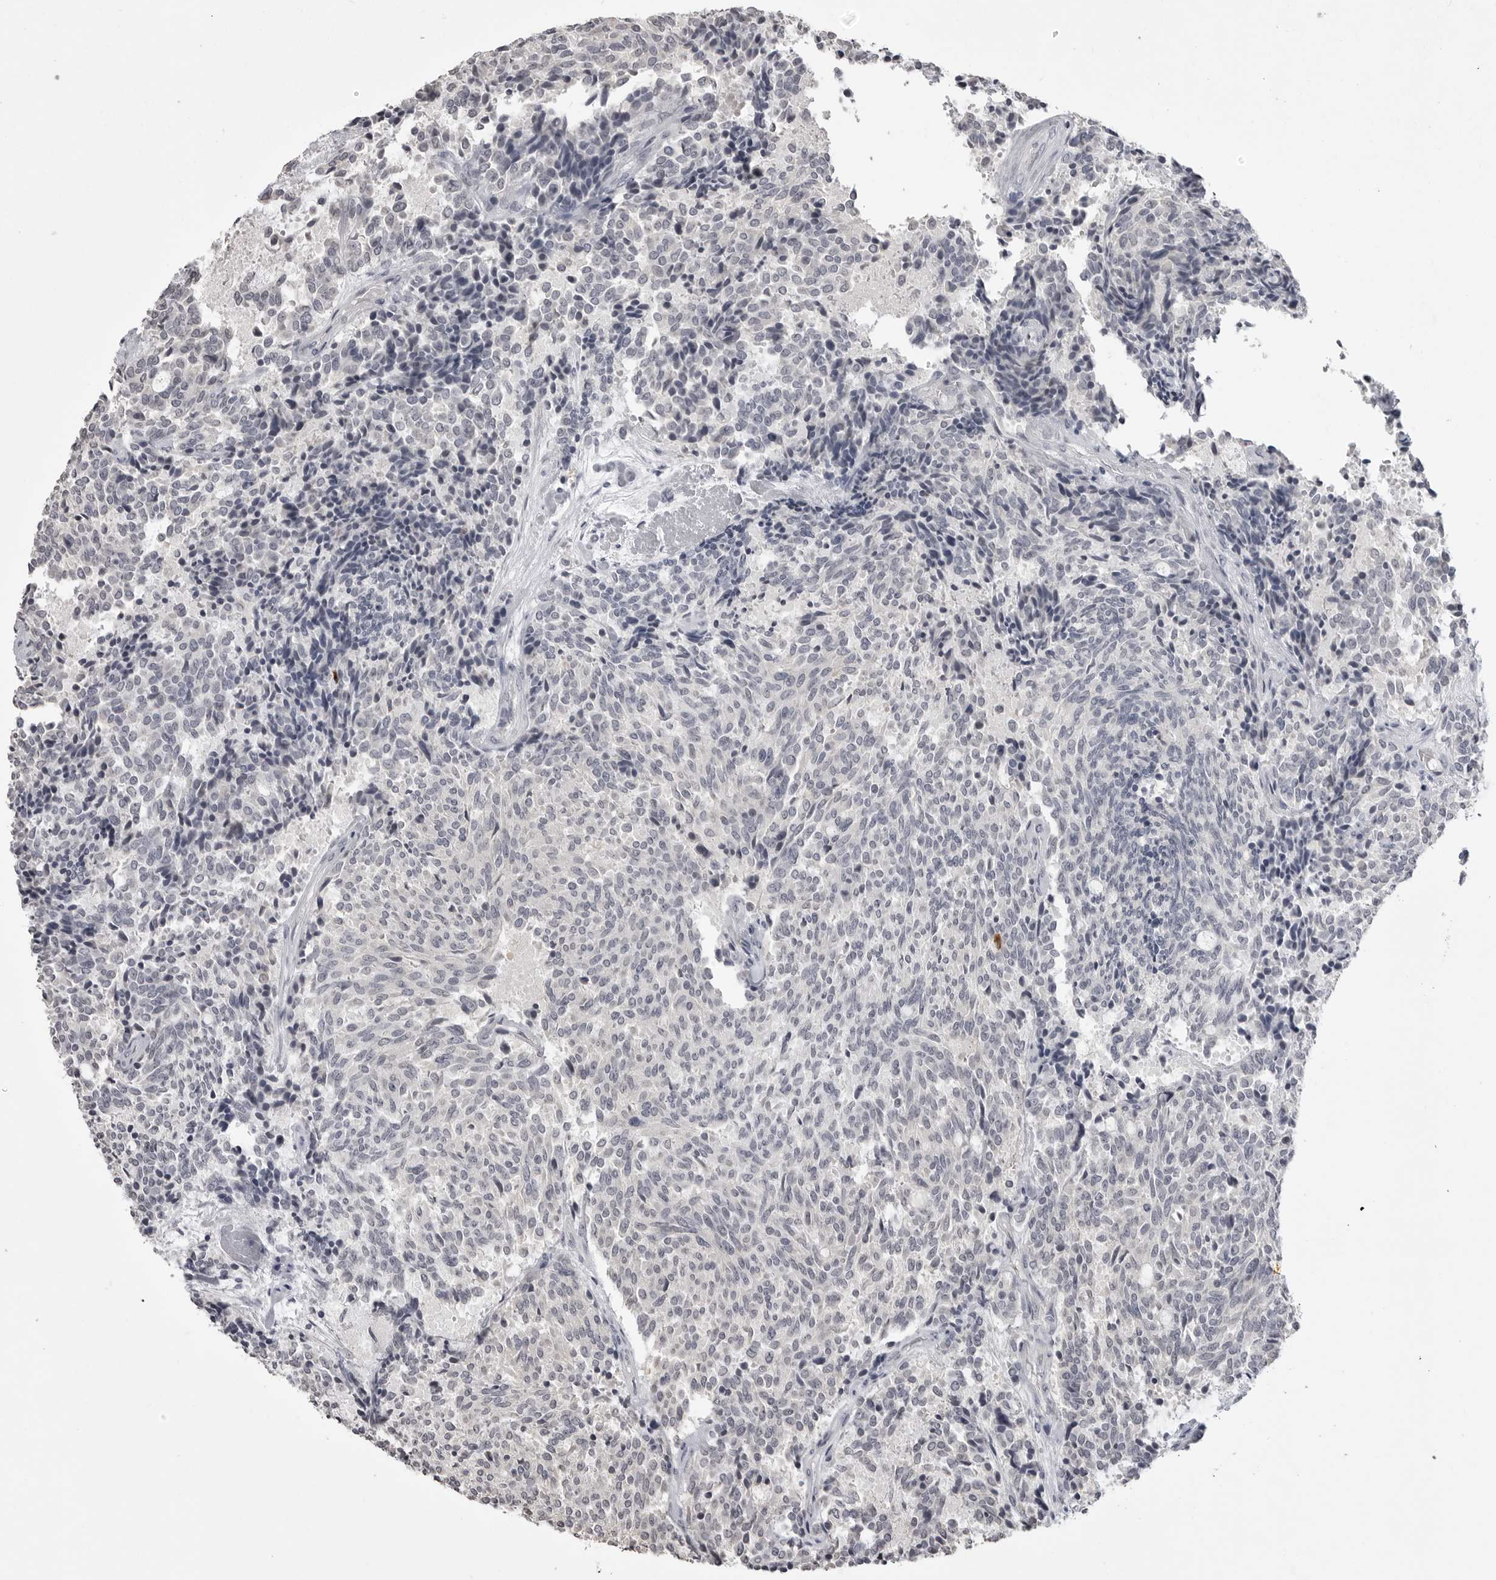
{"staining": {"intensity": "negative", "quantity": "none", "location": "none"}, "tissue": "carcinoid", "cell_type": "Tumor cells", "image_type": "cancer", "snomed": [{"axis": "morphology", "description": "Carcinoid, malignant, NOS"}, {"axis": "topography", "description": "Pancreas"}], "caption": "This micrograph is of carcinoid stained with immunohistochemistry (IHC) to label a protein in brown with the nuclei are counter-stained blue. There is no expression in tumor cells.", "gene": "GPN2", "patient": {"sex": "female", "age": 54}}